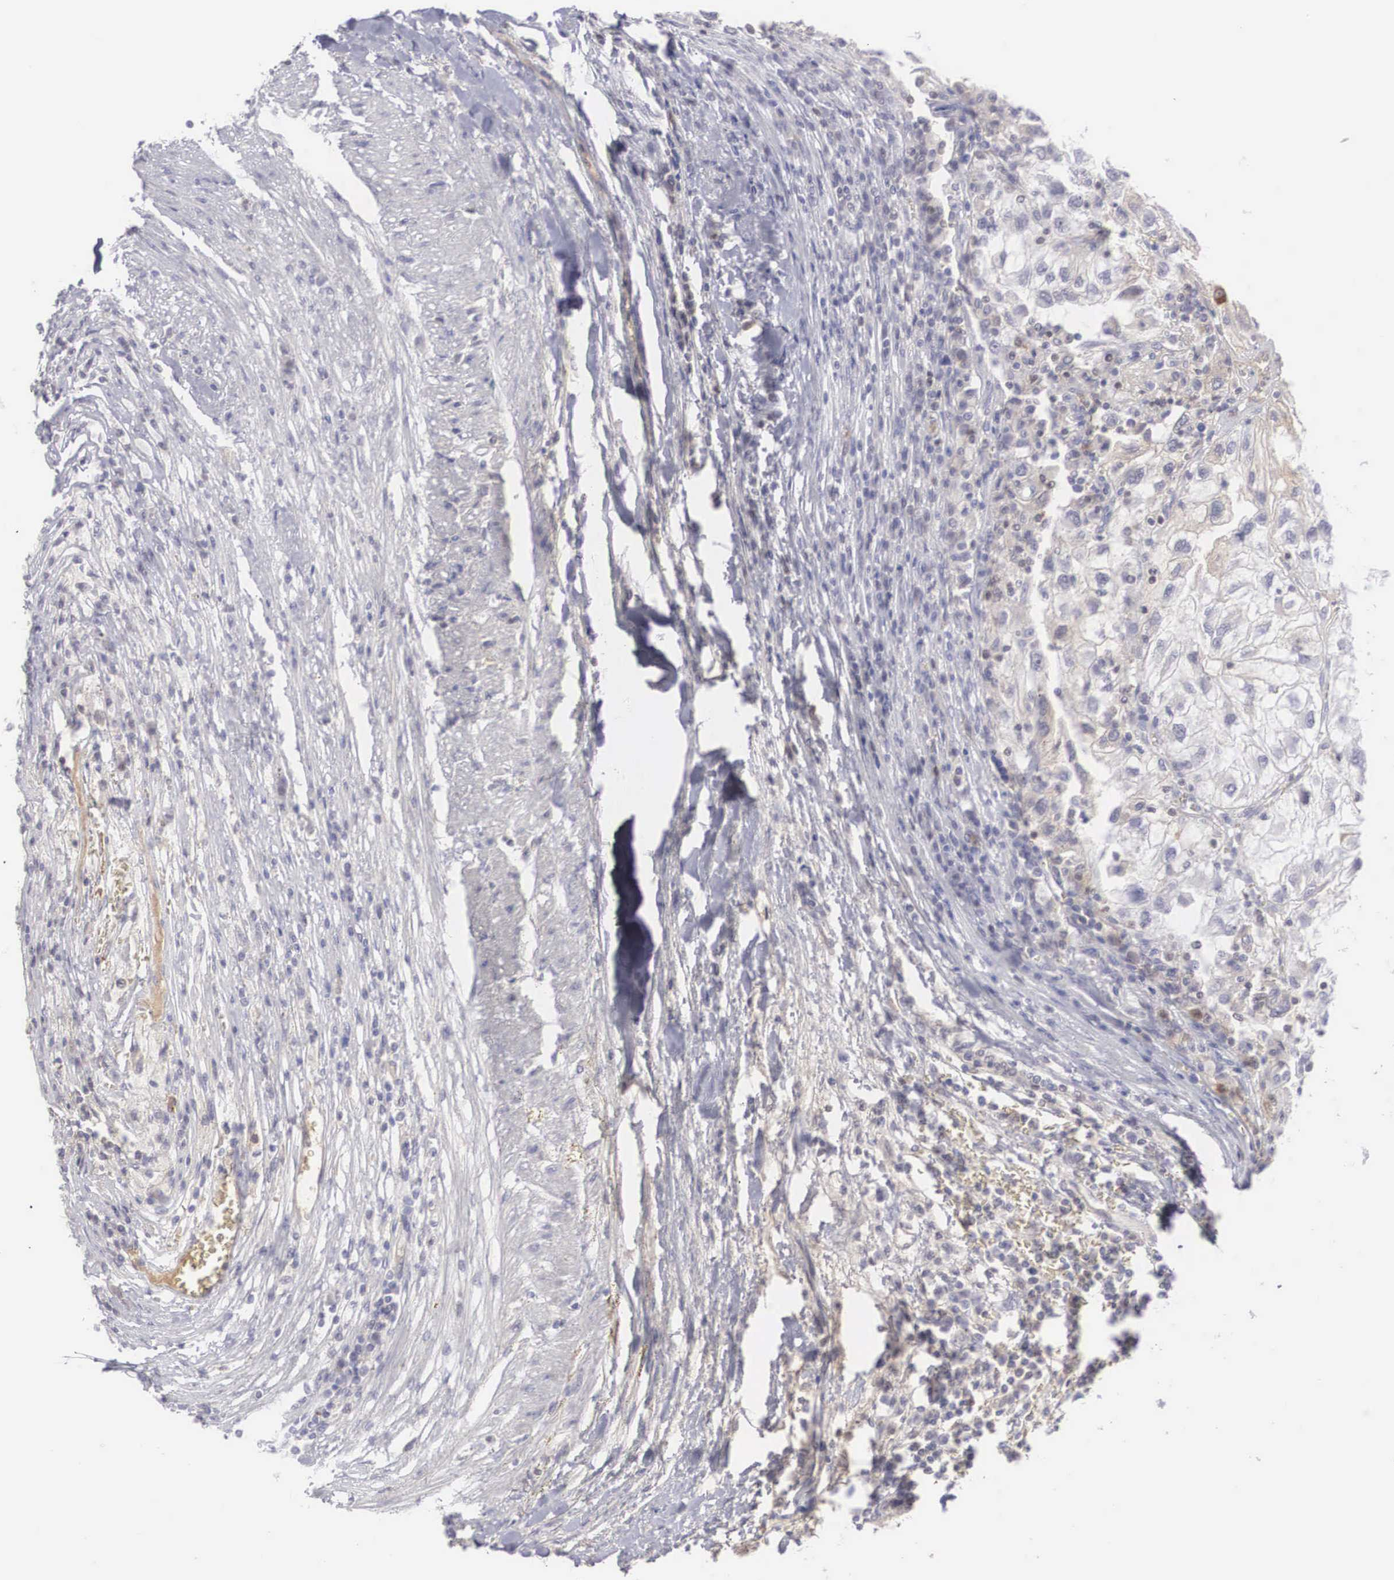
{"staining": {"intensity": "weak", "quantity": "<25%", "location": "cytoplasmic/membranous"}, "tissue": "renal cancer", "cell_type": "Tumor cells", "image_type": "cancer", "snomed": [{"axis": "morphology", "description": "Normal tissue, NOS"}, {"axis": "morphology", "description": "Adenocarcinoma, NOS"}, {"axis": "topography", "description": "Kidney"}], "caption": "Tumor cells are negative for brown protein staining in adenocarcinoma (renal).", "gene": "RBPJ", "patient": {"sex": "male", "age": 71}}